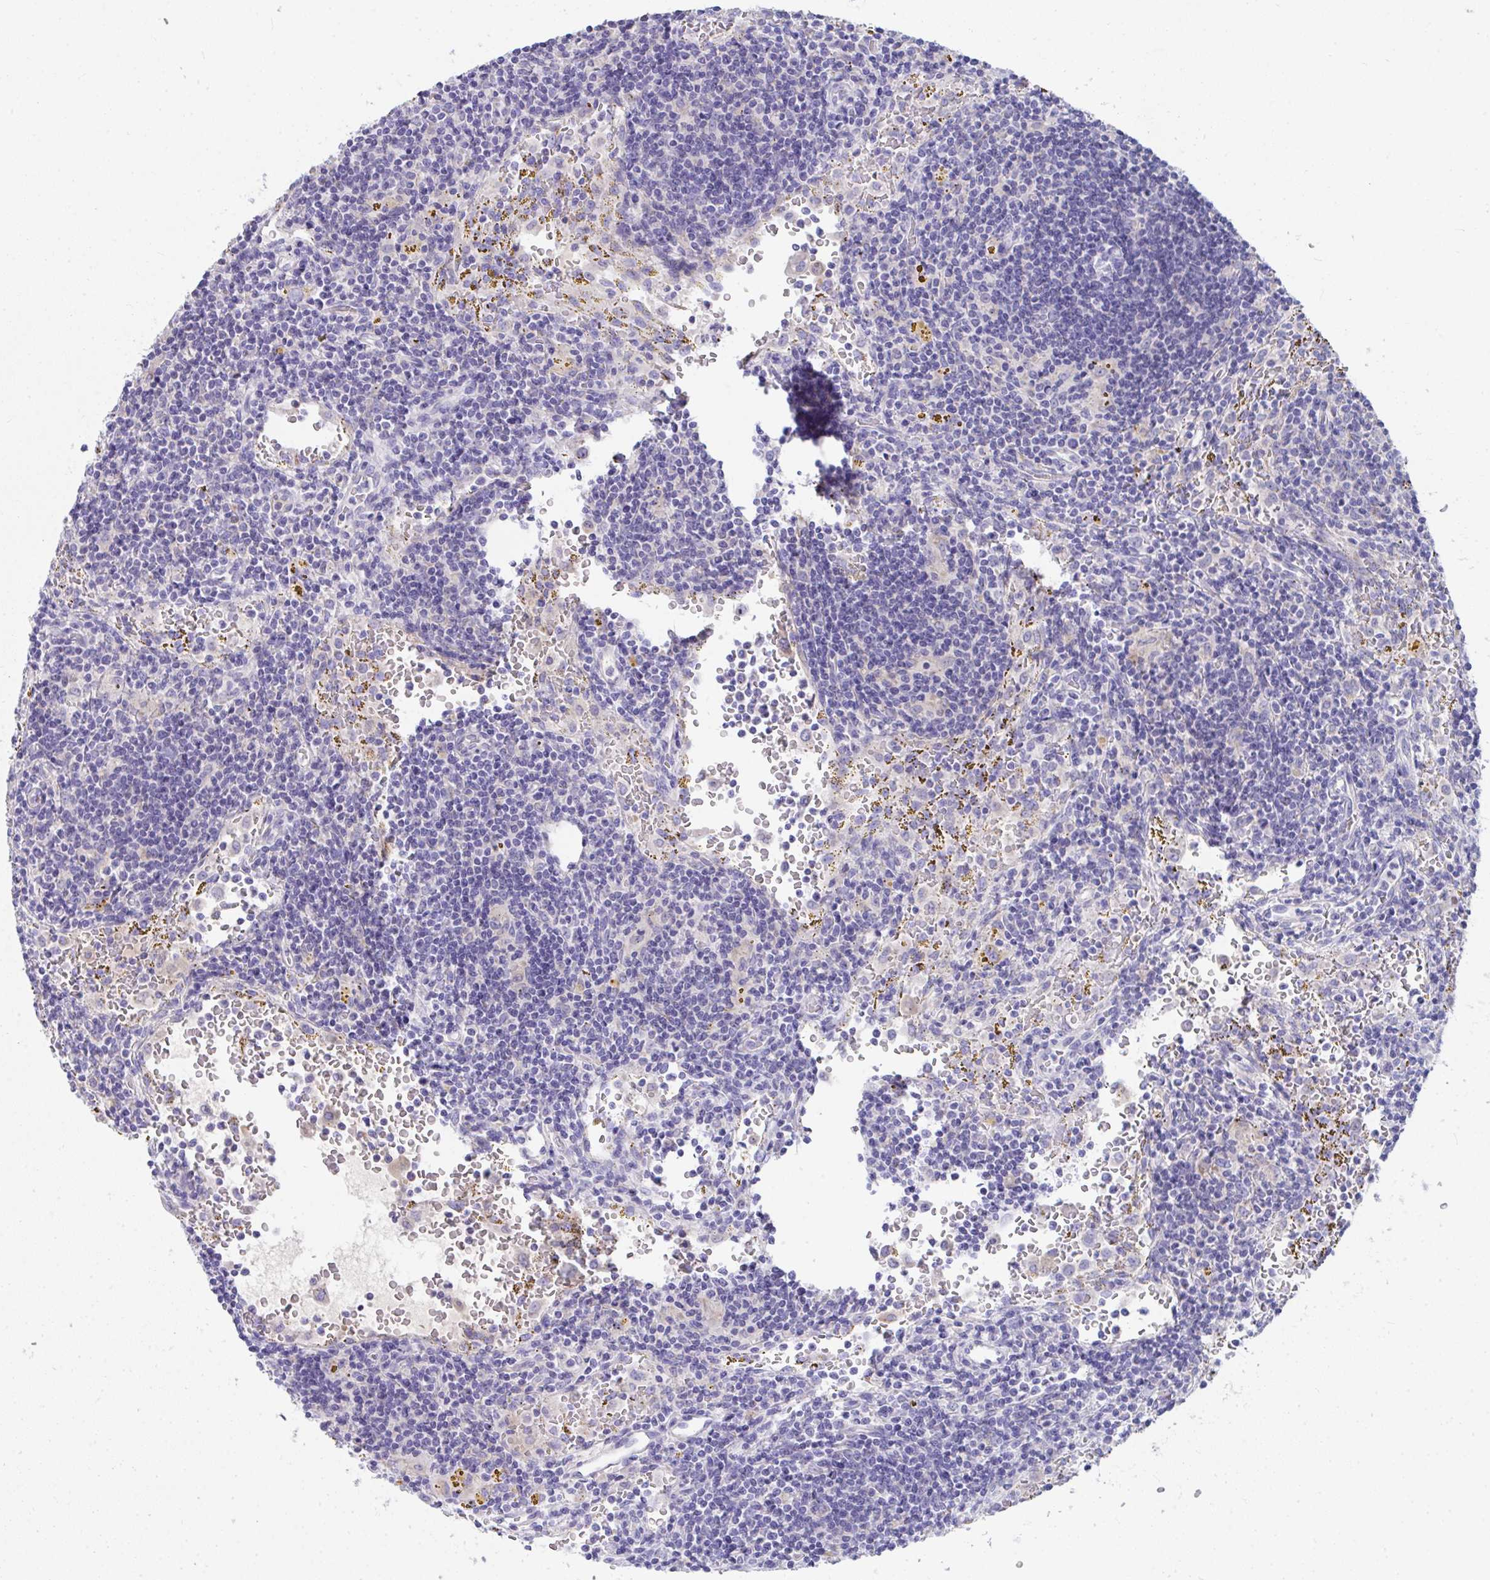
{"staining": {"intensity": "negative", "quantity": "none", "location": "none"}, "tissue": "lymphoma", "cell_type": "Tumor cells", "image_type": "cancer", "snomed": [{"axis": "morphology", "description": "Malignant lymphoma, non-Hodgkin's type, Low grade"}, {"axis": "topography", "description": "Spleen"}], "caption": "Immunohistochemistry (IHC) photomicrograph of neoplastic tissue: low-grade malignant lymphoma, non-Hodgkin's type stained with DAB (3,3'-diaminobenzidine) reveals no significant protein positivity in tumor cells.", "gene": "COA5", "patient": {"sex": "female", "age": 70}}